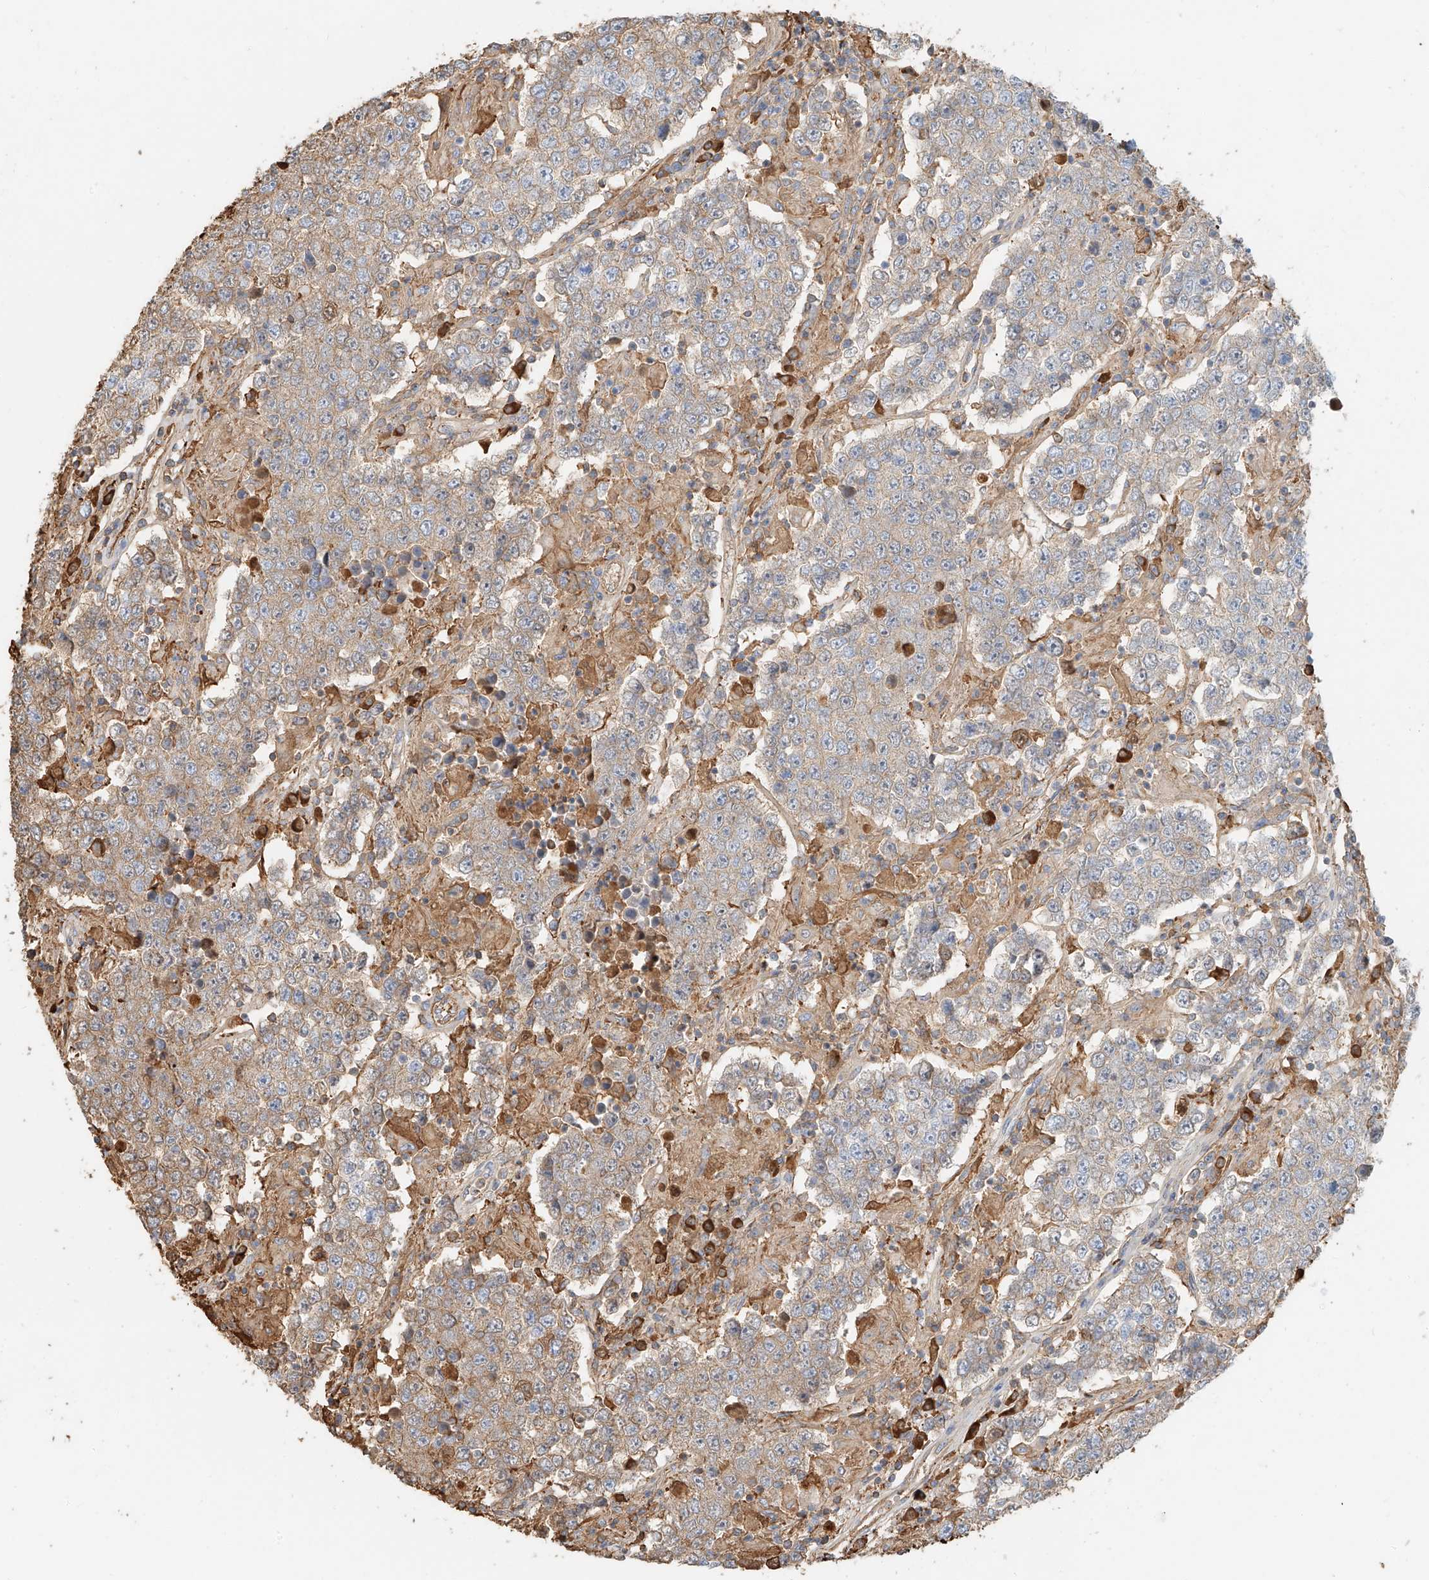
{"staining": {"intensity": "weak", "quantity": "25%-75%", "location": "cytoplasmic/membranous"}, "tissue": "testis cancer", "cell_type": "Tumor cells", "image_type": "cancer", "snomed": [{"axis": "morphology", "description": "Normal tissue, NOS"}, {"axis": "morphology", "description": "Urothelial carcinoma, High grade"}, {"axis": "morphology", "description": "Seminoma, NOS"}, {"axis": "morphology", "description": "Carcinoma, Embryonal, NOS"}, {"axis": "topography", "description": "Urinary bladder"}, {"axis": "topography", "description": "Testis"}], "caption": "Immunohistochemical staining of human testis embryonal carcinoma displays low levels of weak cytoplasmic/membranous staining in approximately 25%-75% of tumor cells.", "gene": "ZFP30", "patient": {"sex": "male", "age": 41}}